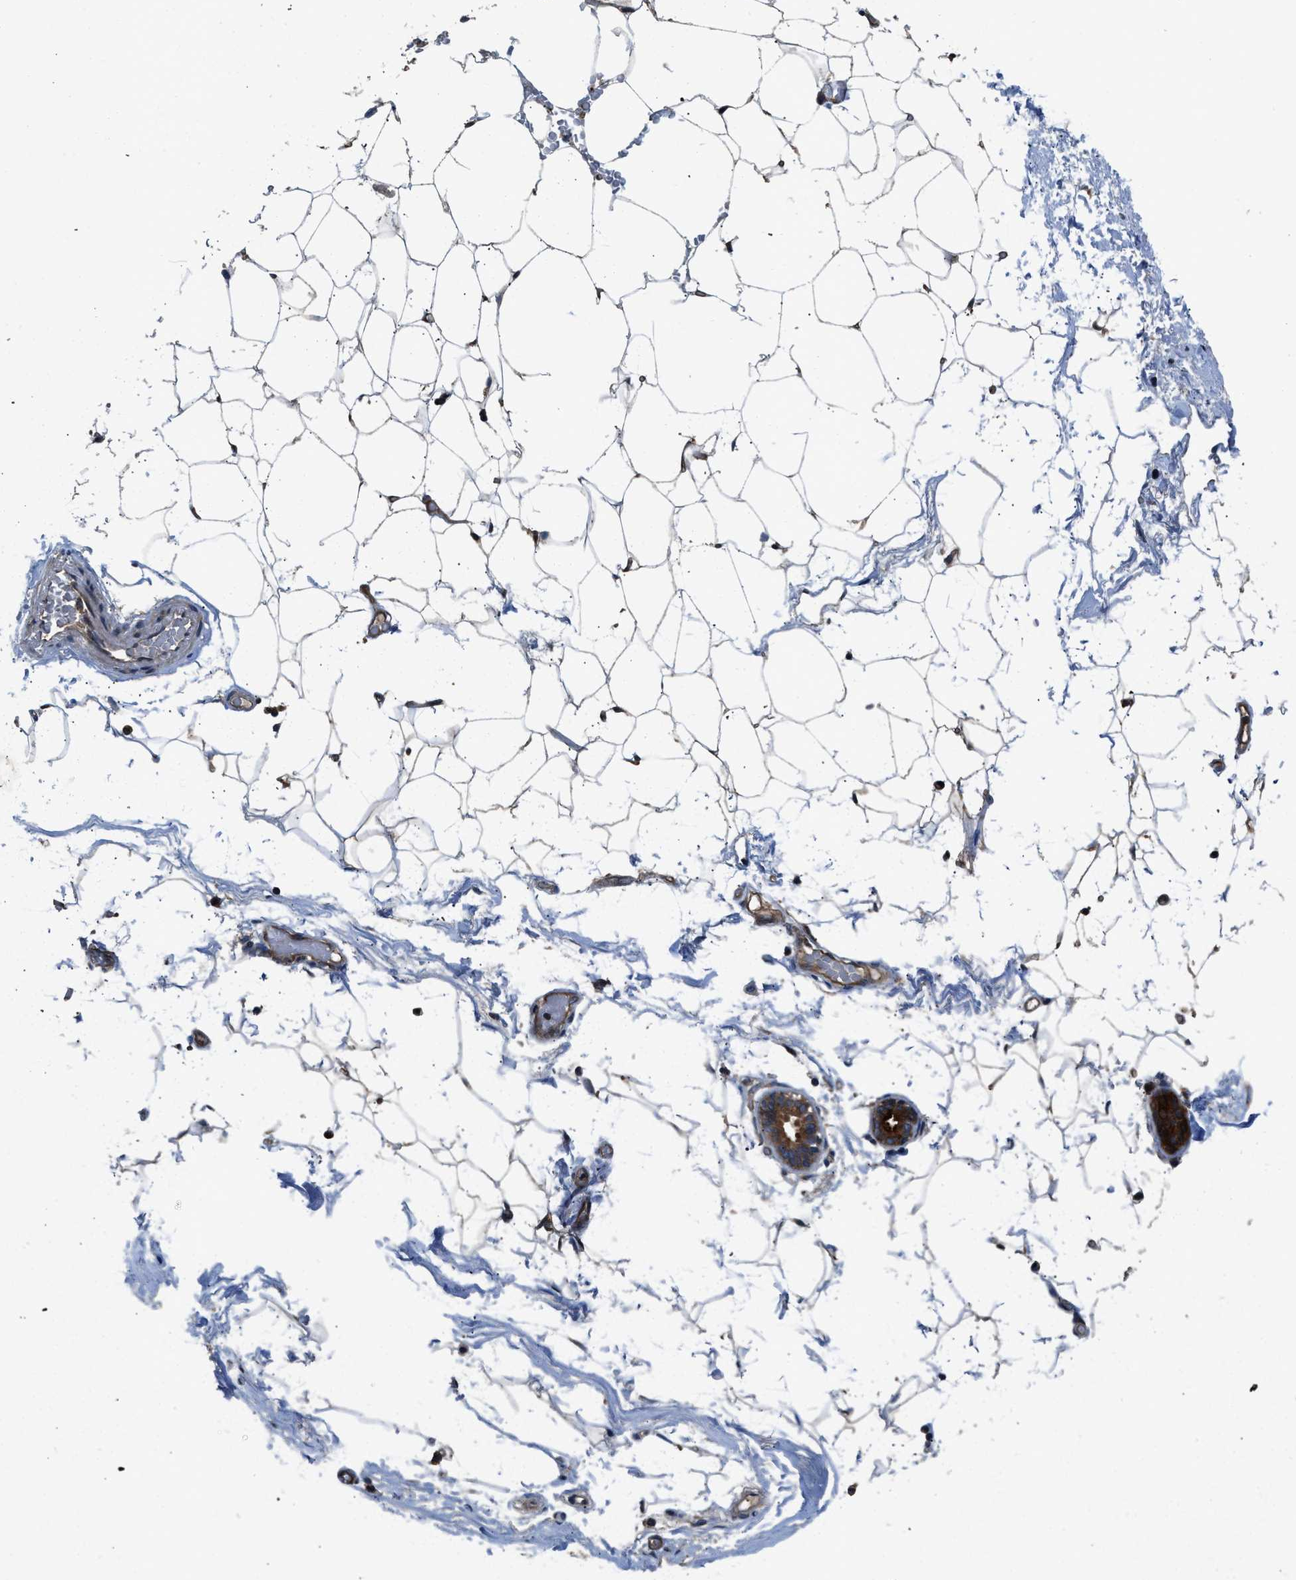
{"staining": {"intensity": "moderate", "quantity": "25%-75%", "location": "cytoplasmic/membranous"}, "tissue": "adipose tissue", "cell_type": "Adipocytes", "image_type": "normal", "snomed": [{"axis": "morphology", "description": "Normal tissue, NOS"}, {"axis": "topography", "description": "Breast"}, {"axis": "topography", "description": "Soft tissue"}], "caption": "Protein analysis of unremarkable adipose tissue exhibits moderate cytoplasmic/membranous expression in about 25%-75% of adipocytes.", "gene": "IL3RA", "patient": {"sex": "female", "age": 75}}